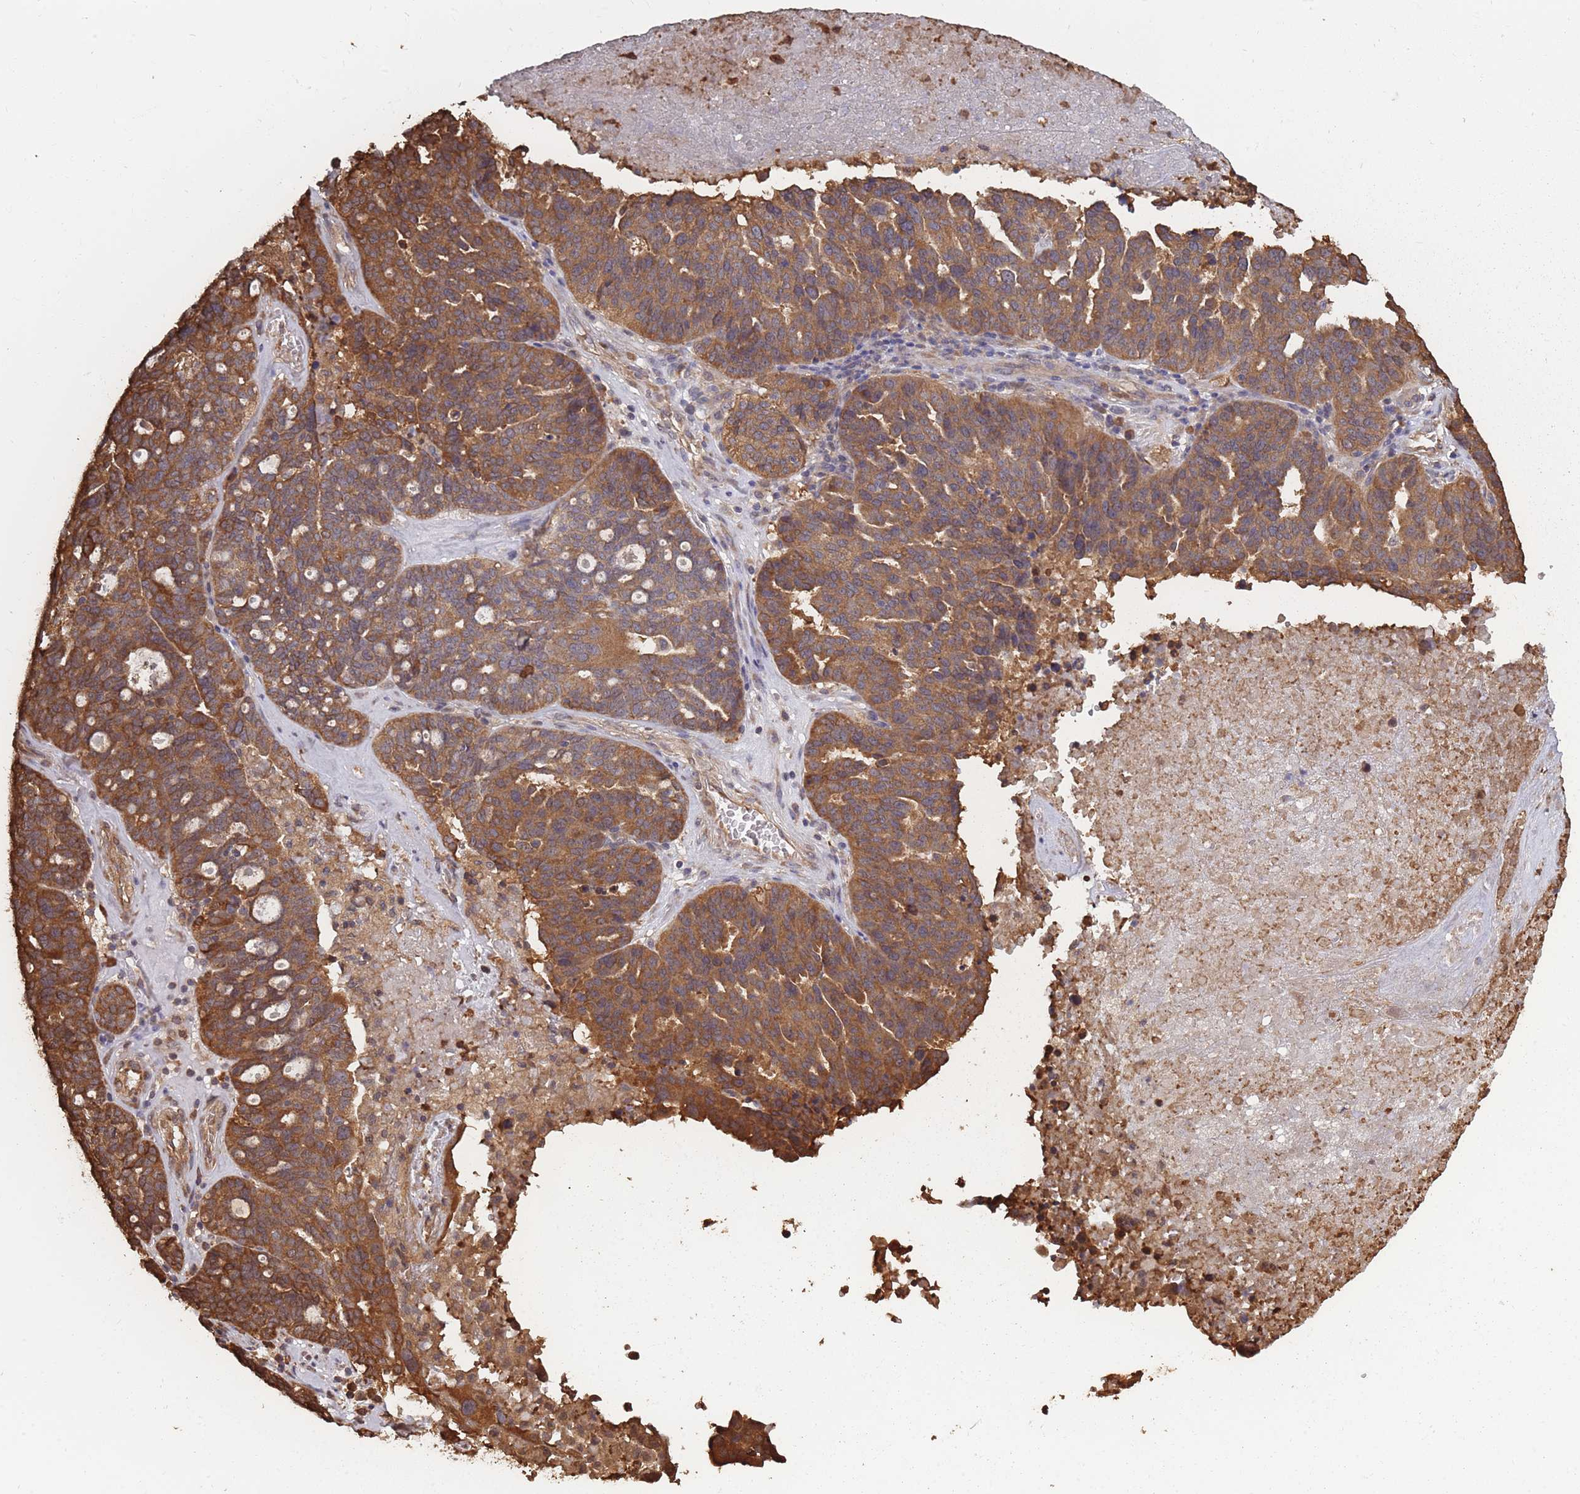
{"staining": {"intensity": "moderate", "quantity": ">75%", "location": "cytoplasmic/membranous"}, "tissue": "ovarian cancer", "cell_type": "Tumor cells", "image_type": "cancer", "snomed": [{"axis": "morphology", "description": "Cystadenocarcinoma, serous, NOS"}, {"axis": "topography", "description": "Ovary"}], "caption": "Immunohistochemical staining of human serous cystadenocarcinoma (ovarian) reveals medium levels of moderate cytoplasmic/membranous staining in about >75% of tumor cells.", "gene": "ARL13B", "patient": {"sex": "female", "age": 59}}